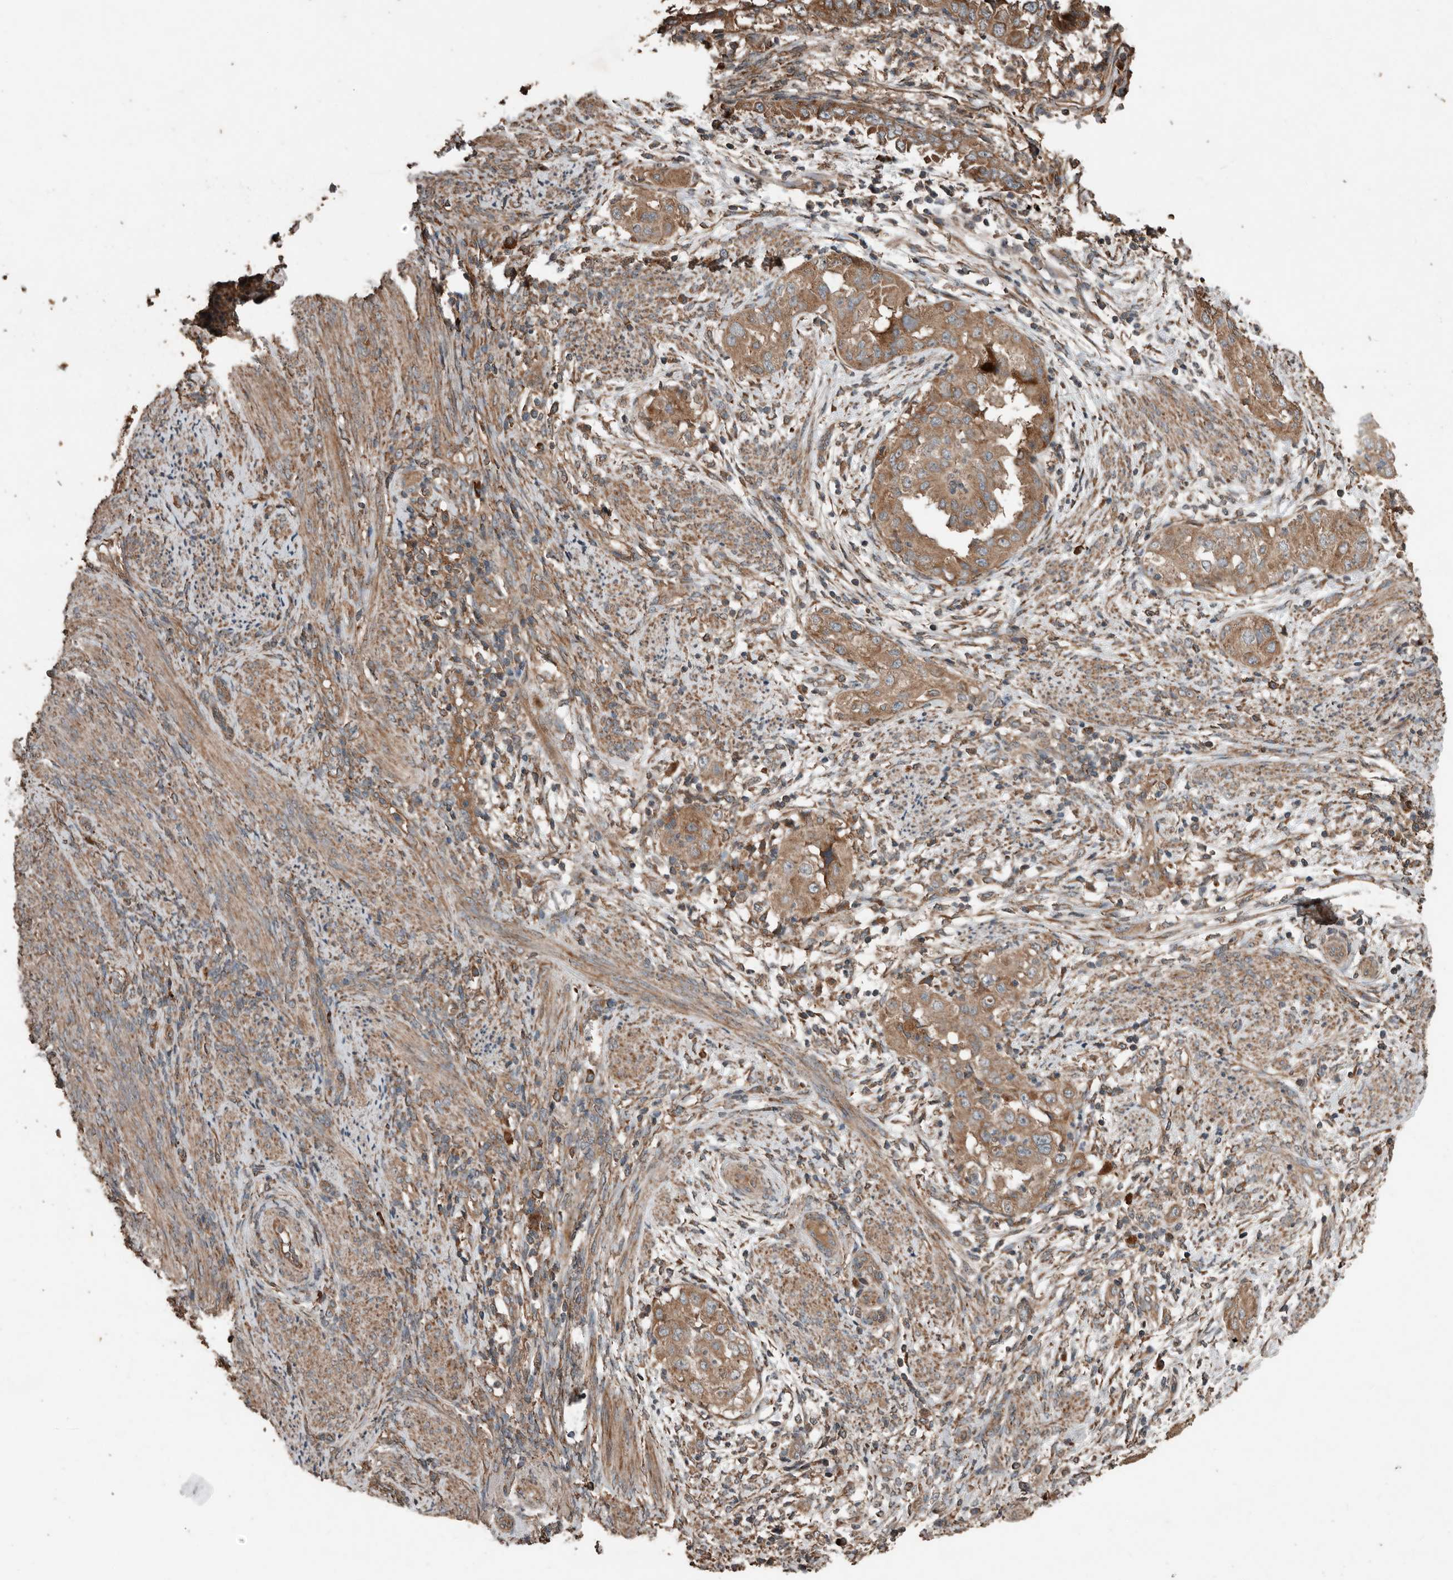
{"staining": {"intensity": "moderate", "quantity": ">75%", "location": "cytoplasmic/membranous"}, "tissue": "endometrial cancer", "cell_type": "Tumor cells", "image_type": "cancer", "snomed": [{"axis": "morphology", "description": "Adenocarcinoma, NOS"}, {"axis": "topography", "description": "Endometrium"}], "caption": "Tumor cells reveal medium levels of moderate cytoplasmic/membranous expression in approximately >75% of cells in human adenocarcinoma (endometrial).", "gene": "RNF207", "patient": {"sex": "female", "age": 85}}